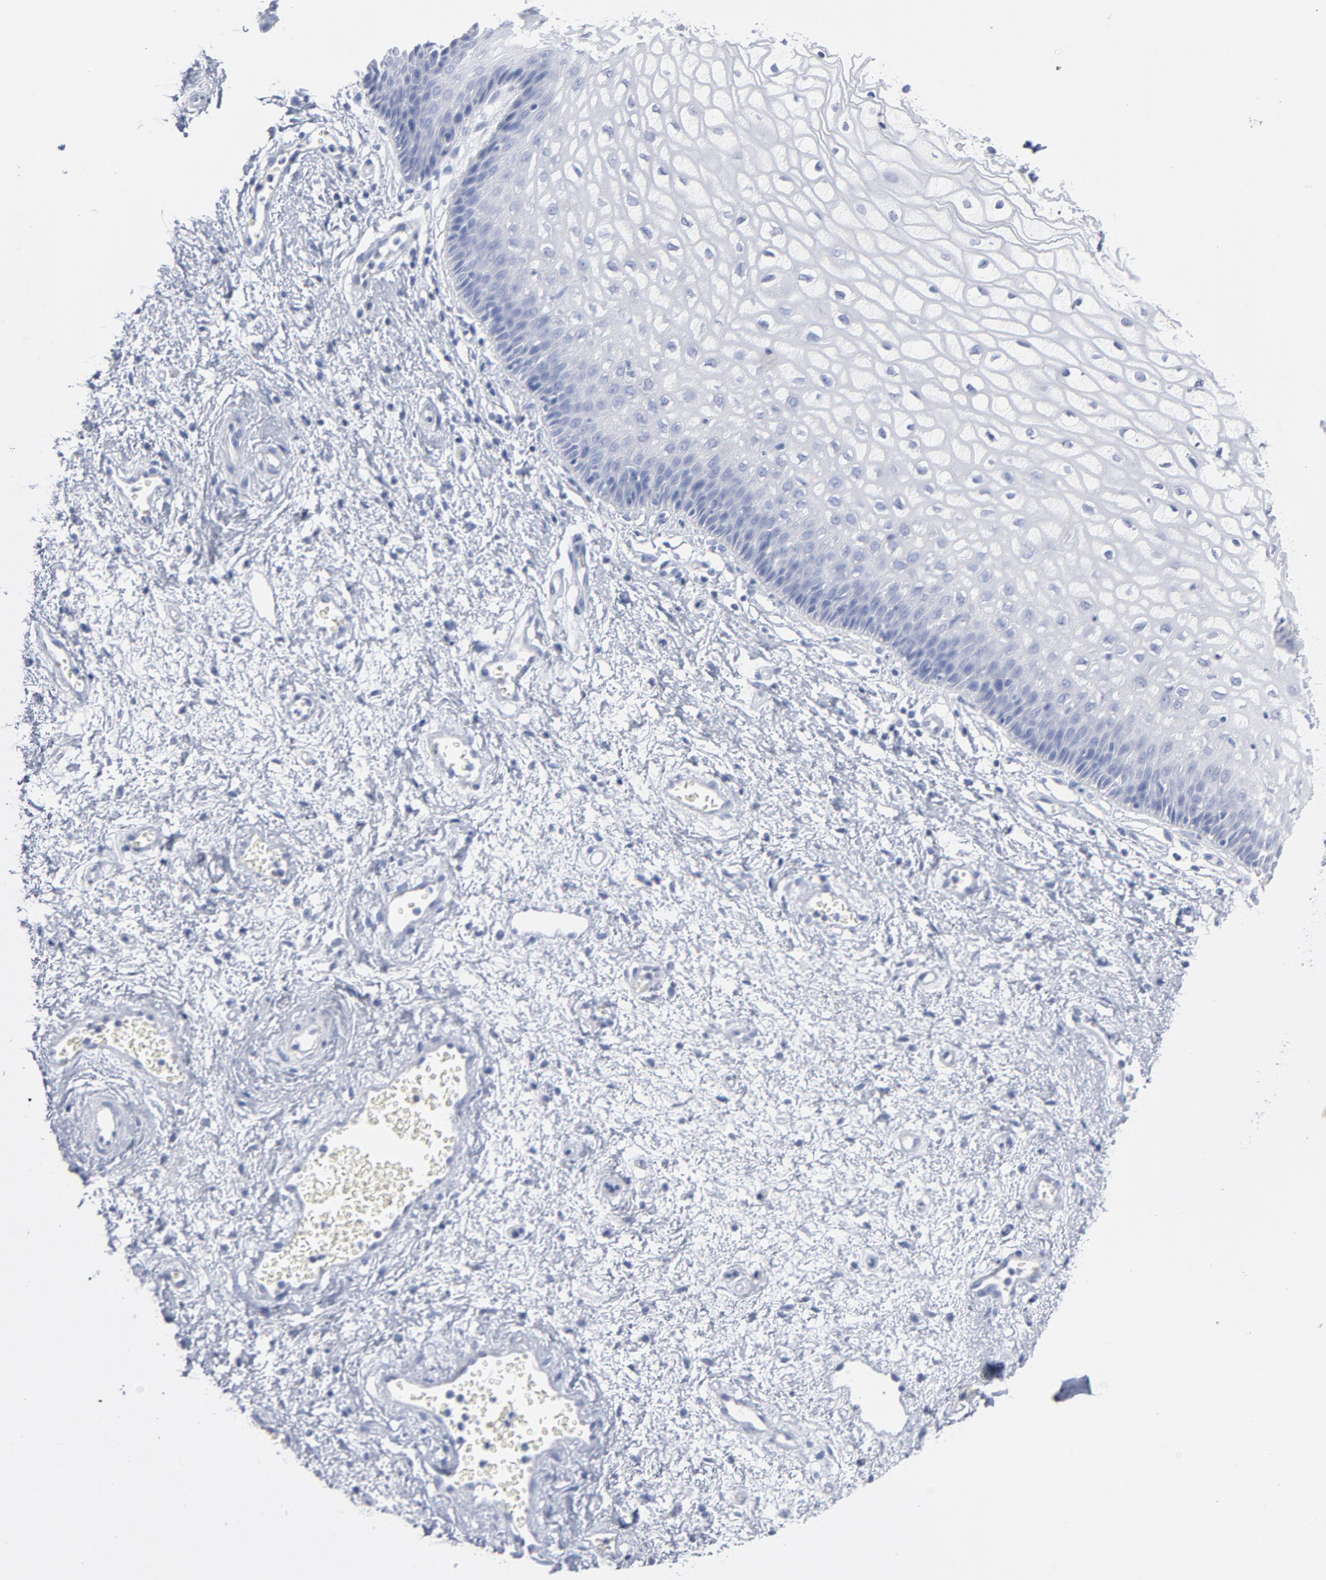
{"staining": {"intensity": "negative", "quantity": "none", "location": "none"}, "tissue": "vagina", "cell_type": "Squamous epithelial cells", "image_type": "normal", "snomed": [{"axis": "morphology", "description": "Normal tissue, NOS"}, {"axis": "topography", "description": "Vagina"}], "caption": "IHC of benign human vagina exhibits no staining in squamous epithelial cells. (DAB (3,3'-diaminobenzidine) IHC with hematoxylin counter stain).", "gene": "P2RY8", "patient": {"sex": "female", "age": 34}}